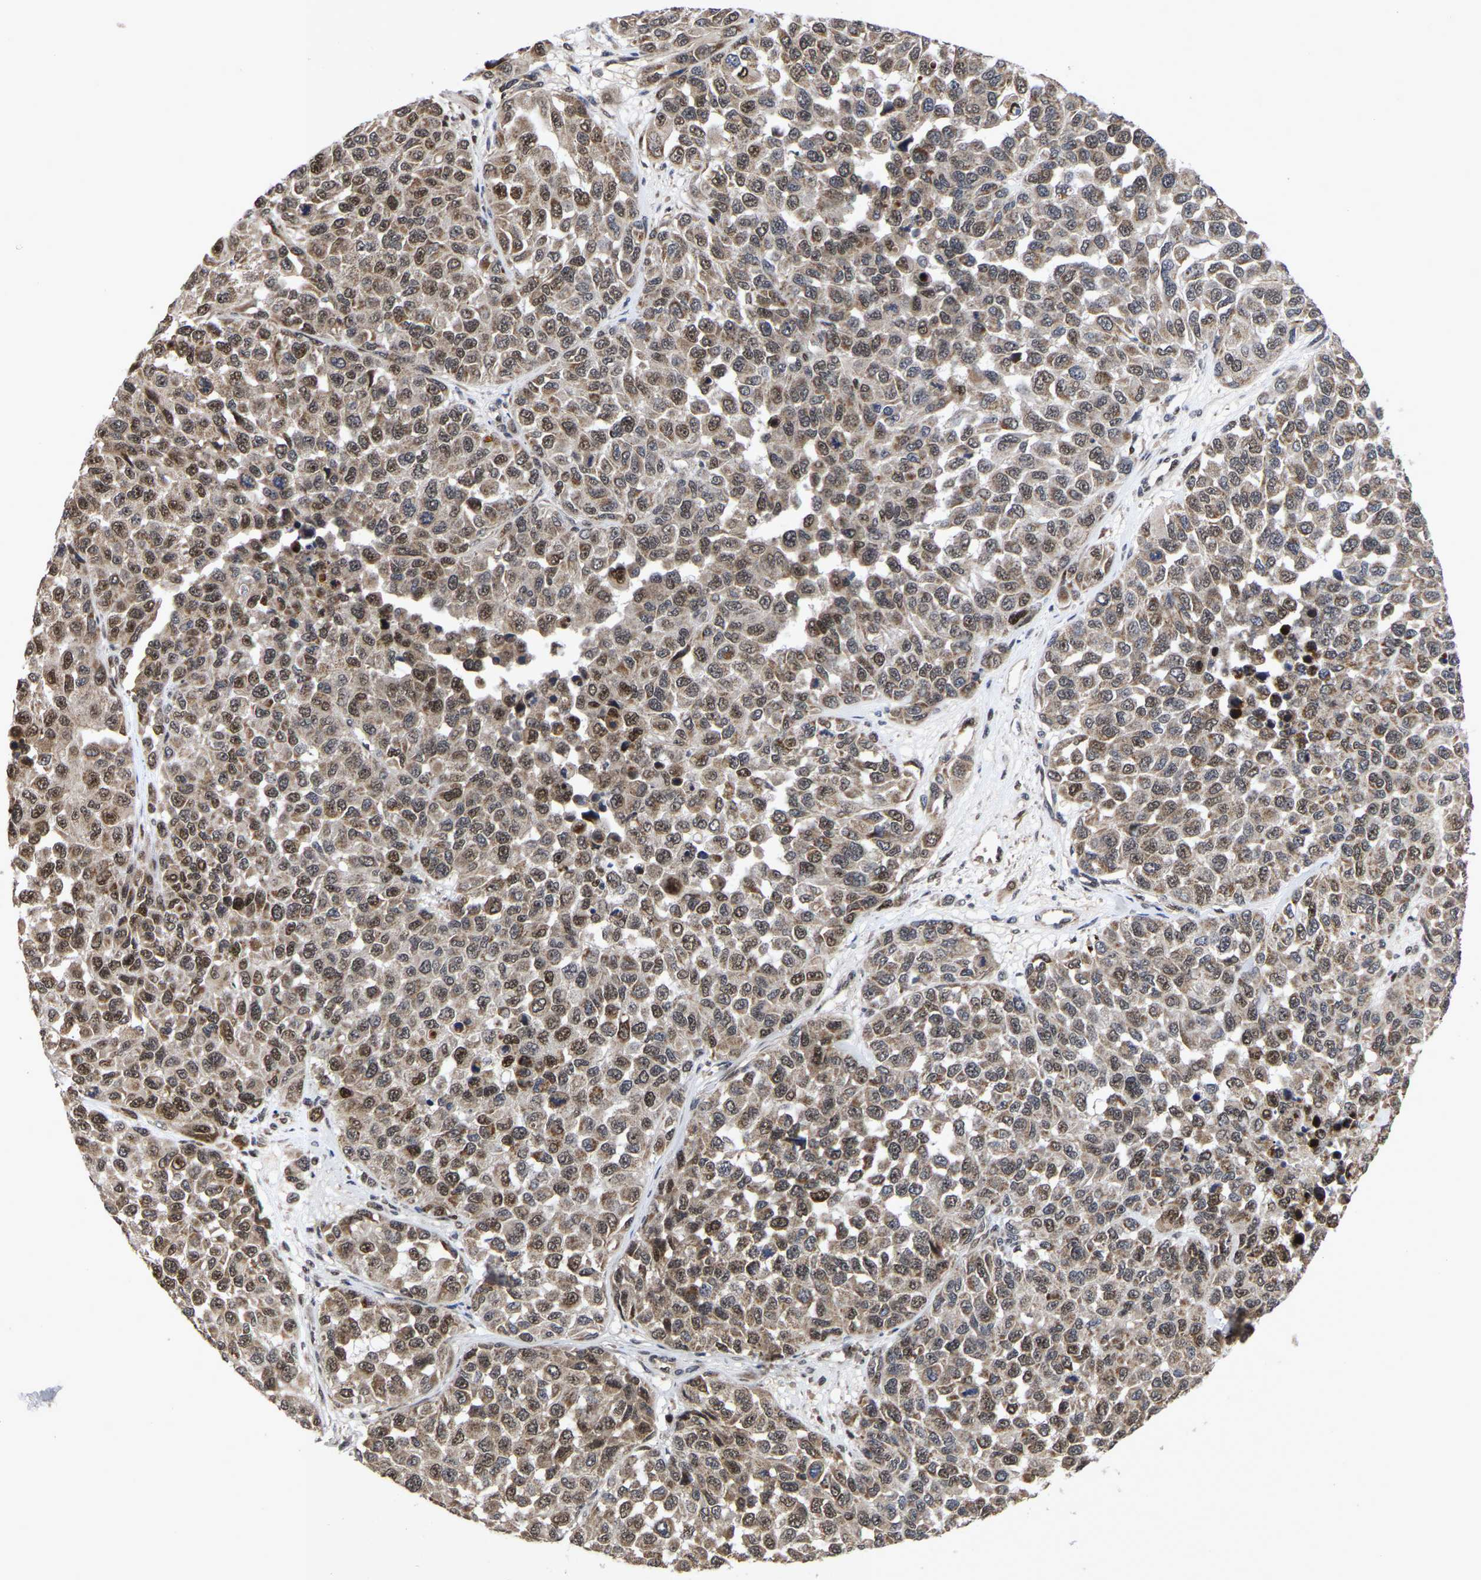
{"staining": {"intensity": "moderate", "quantity": ">75%", "location": "cytoplasmic/membranous,nuclear"}, "tissue": "melanoma", "cell_type": "Tumor cells", "image_type": "cancer", "snomed": [{"axis": "morphology", "description": "Malignant melanoma, NOS"}, {"axis": "topography", "description": "Skin"}], "caption": "Malignant melanoma was stained to show a protein in brown. There is medium levels of moderate cytoplasmic/membranous and nuclear staining in about >75% of tumor cells.", "gene": "JUNB", "patient": {"sex": "male", "age": 62}}